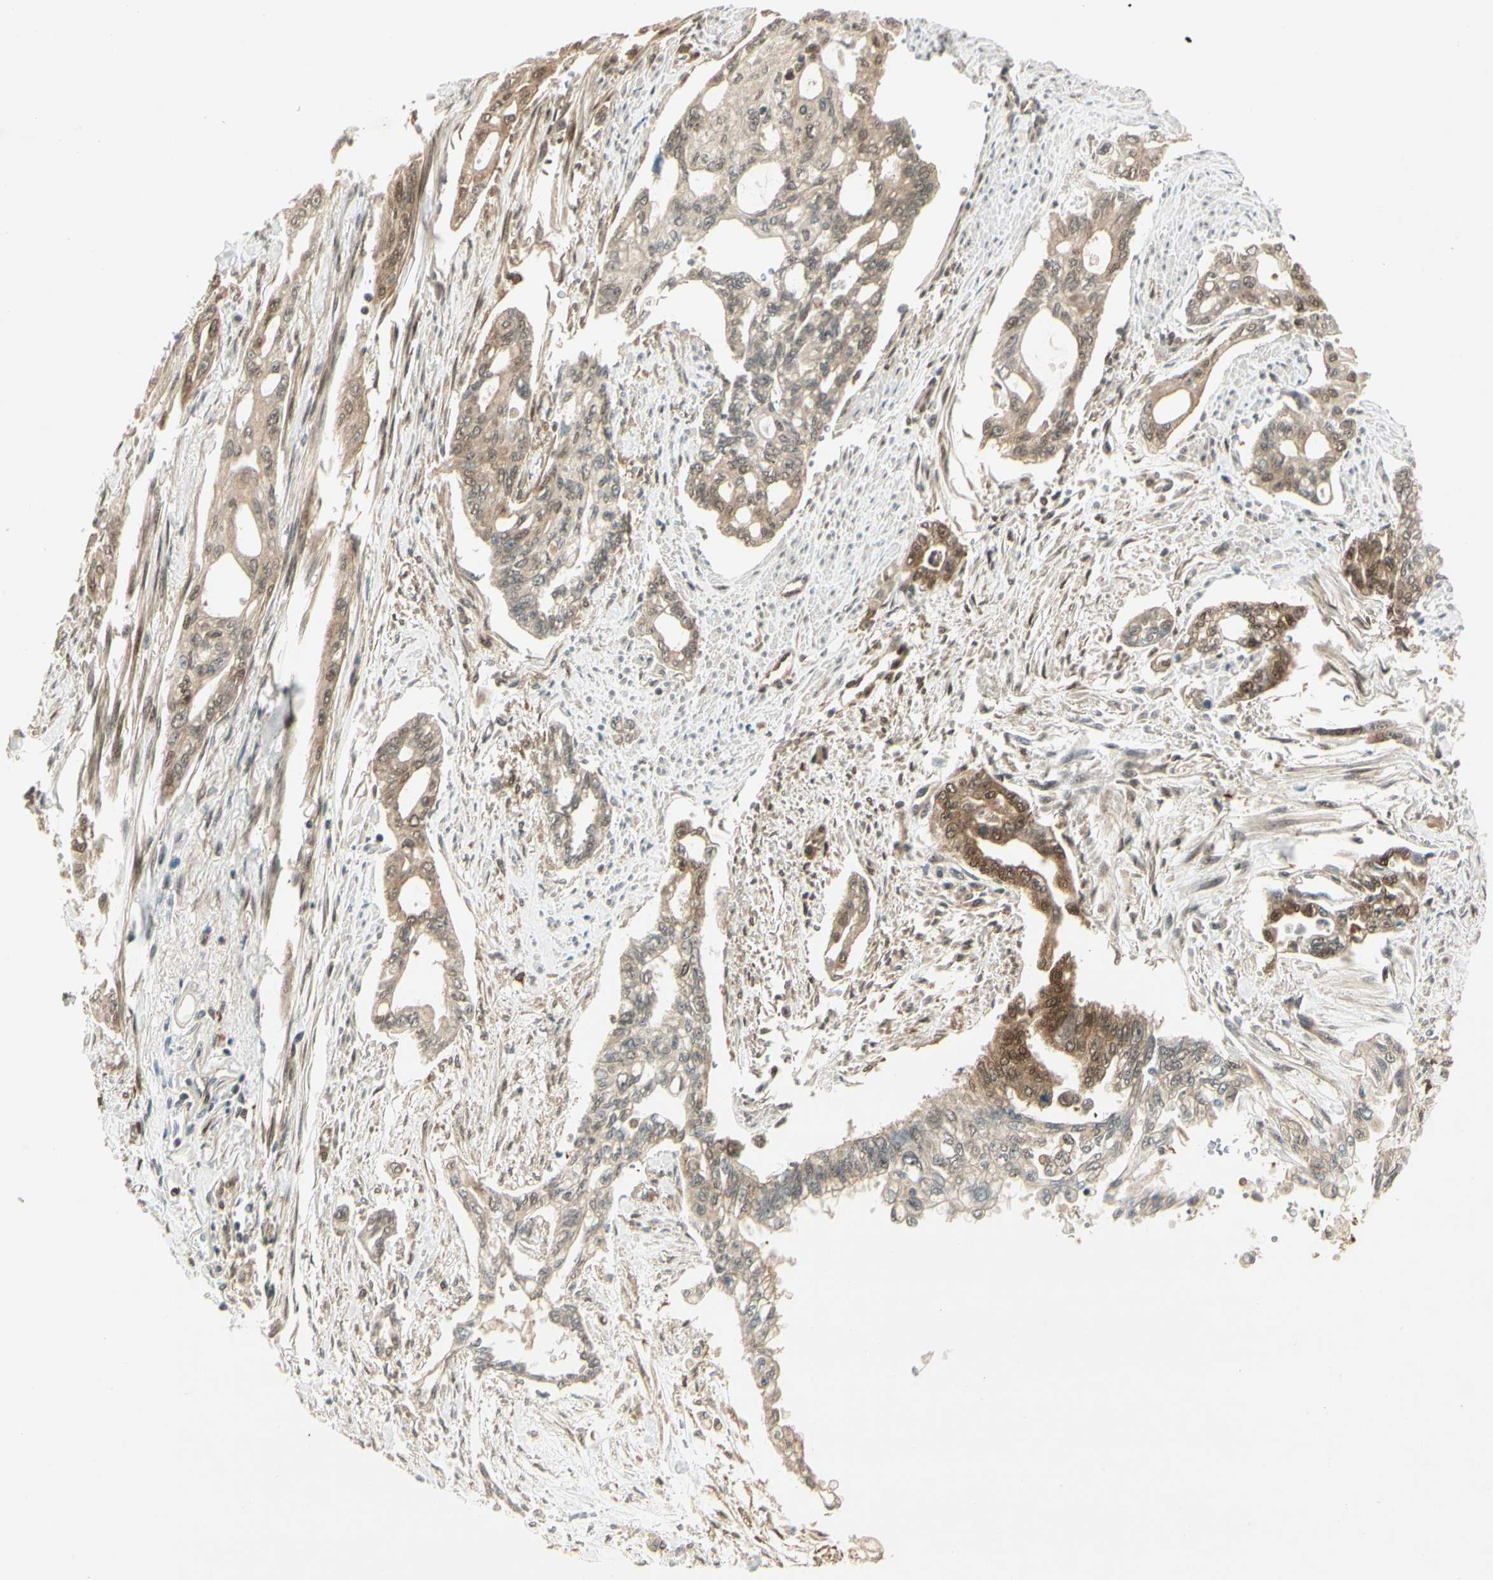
{"staining": {"intensity": "moderate", "quantity": "<25%", "location": "cytoplasmic/membranous"}, "tissue": "pancreatic cancer", "cell_type": "Tumor cells", "image_type": "cancer", "snomed": [{"axis": "morphology", "description": "Normal tissue, NOS"}, {"axis": "topography", "description": "Pancreas"}], "caption": "Pancreatic cancer stained with a protein marker demonstrates moderate staining in tumor cells.", "gene": "IPO5", "patient": {"sex": "male", "age": 42}}